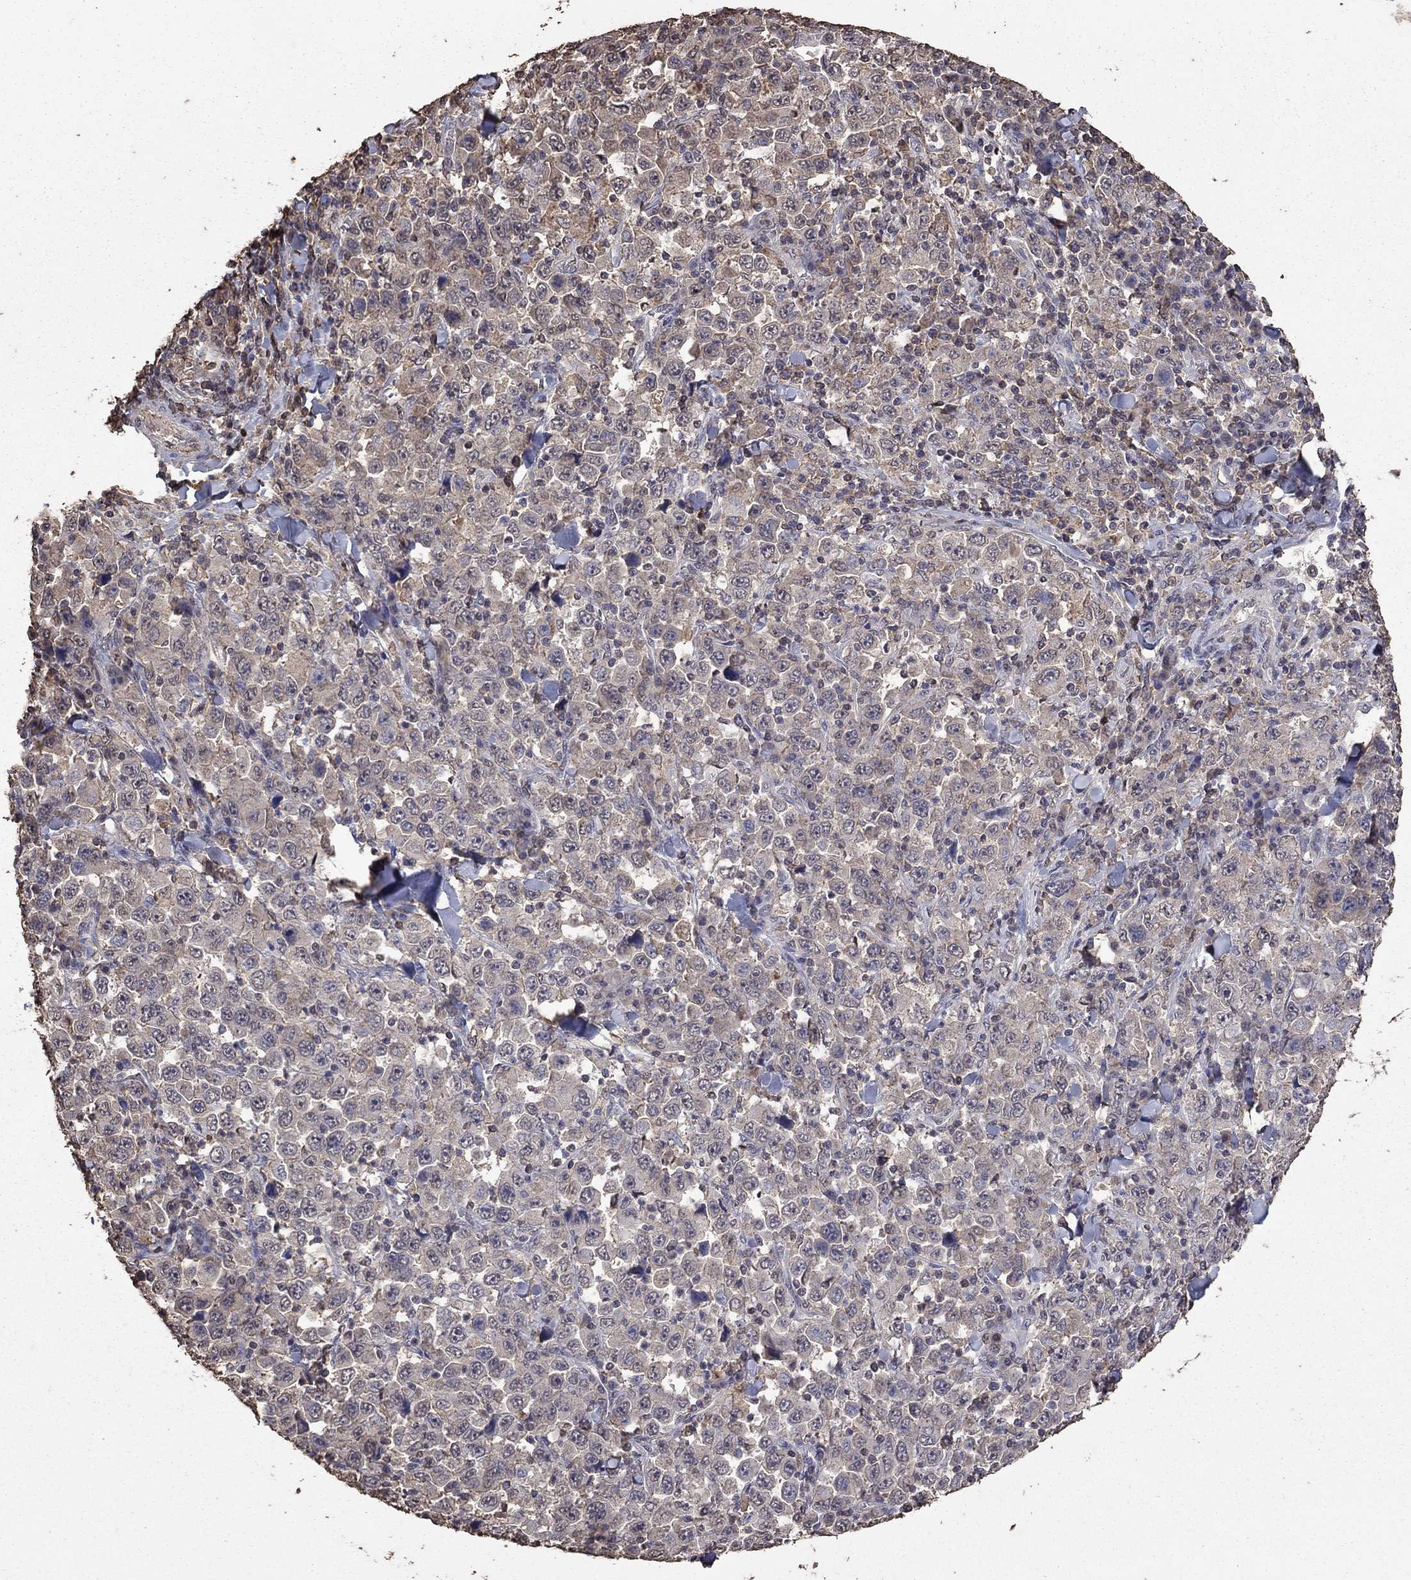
{"staining": {"intensity": "negative", "quantity": "none", "location": "none"}, "tissue": "stomach cancer", "cell_type": "Tumor cells", "image_type": "cancer", "snomed": [{"axis": "morphology", "description": "Normal tissue, NOS"}, {"axis": "morphology", "description": "Adenocarcinoma, NOS"}, {"axis": "topography", "description": "Stomach, upper"}, {"axis": "topography", "description": "Stomach"}], "caption": "Tumor cells show no significant positivity in stomach cancer (adenocarcinoma).", "gene": "SERPINA5", "patient": {"sex": "male", "age": 59}}